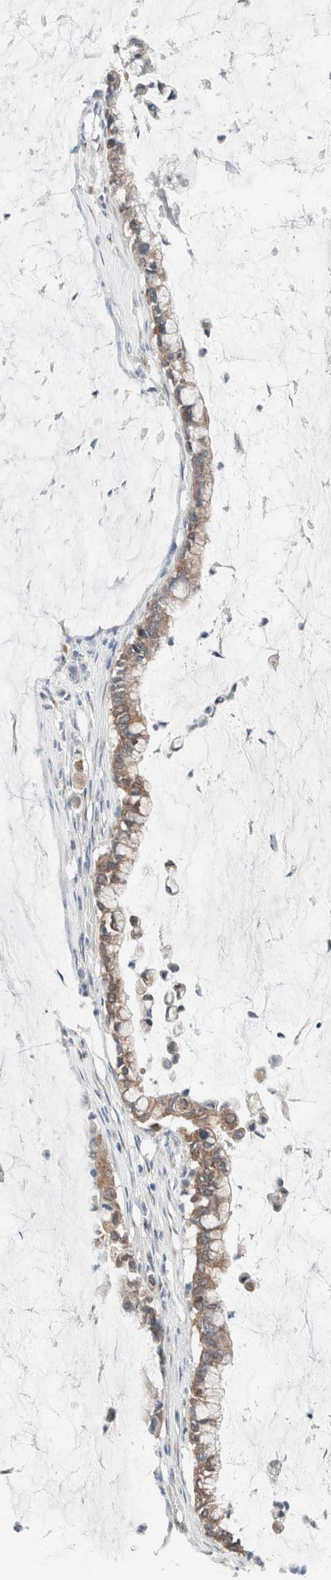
{"staining": {"intensity": "moderate", "quantity": ">75%", "location": "cytoplasmic/membranous"}, "tissue": "pancreatic cancer", "cell_type": "Tumor cells", "image_type": "cancer", "snomed": [{"axis": "morphology", "description": "Adenocarcinoma, NOS"}, {"axis": "topography", "description": "Pancreas"}], "caption": "Moderate cytoplasmic/membranous staining for a protein is present in about >75% of tumor cells of adenocarcinoma (pancreatic) using immunohistochemistry.", "gene": "CASC3", "patient": {"sex": "male", "age": 41}}